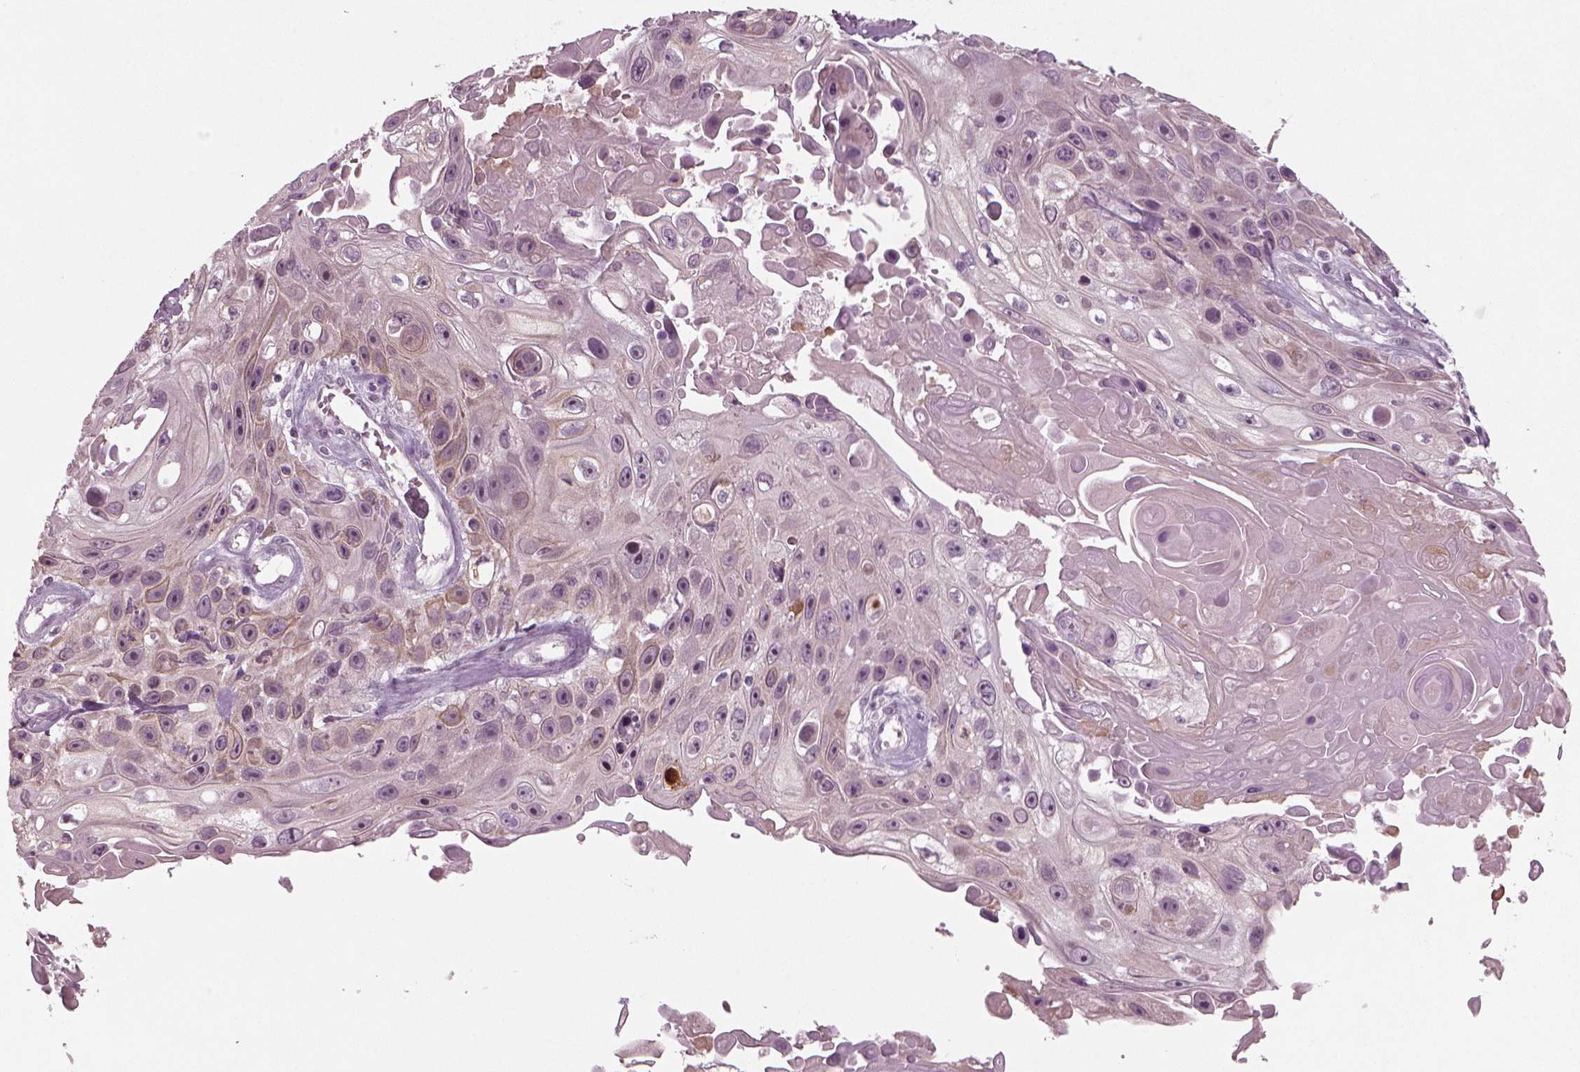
{"staining": {"intensity": "moderate", "quantity": "<25%", "location": "cytoplasmic/membranous"}, "tissue": "skin cancer", "cell_type": "Tumor cells", "image_type": "cancer", "snomed": [{"axis": "morphology", "description": "Squamous cell carcinoma, NOS"}, {"axis": "topography", "description": "Skin"}], "caption": "Skin cancer stained with a protein marker demonstrates moderate staining in tumor cells.", "gene": "MGAT4D", "patient": {"sex": "male", "age": 82}}